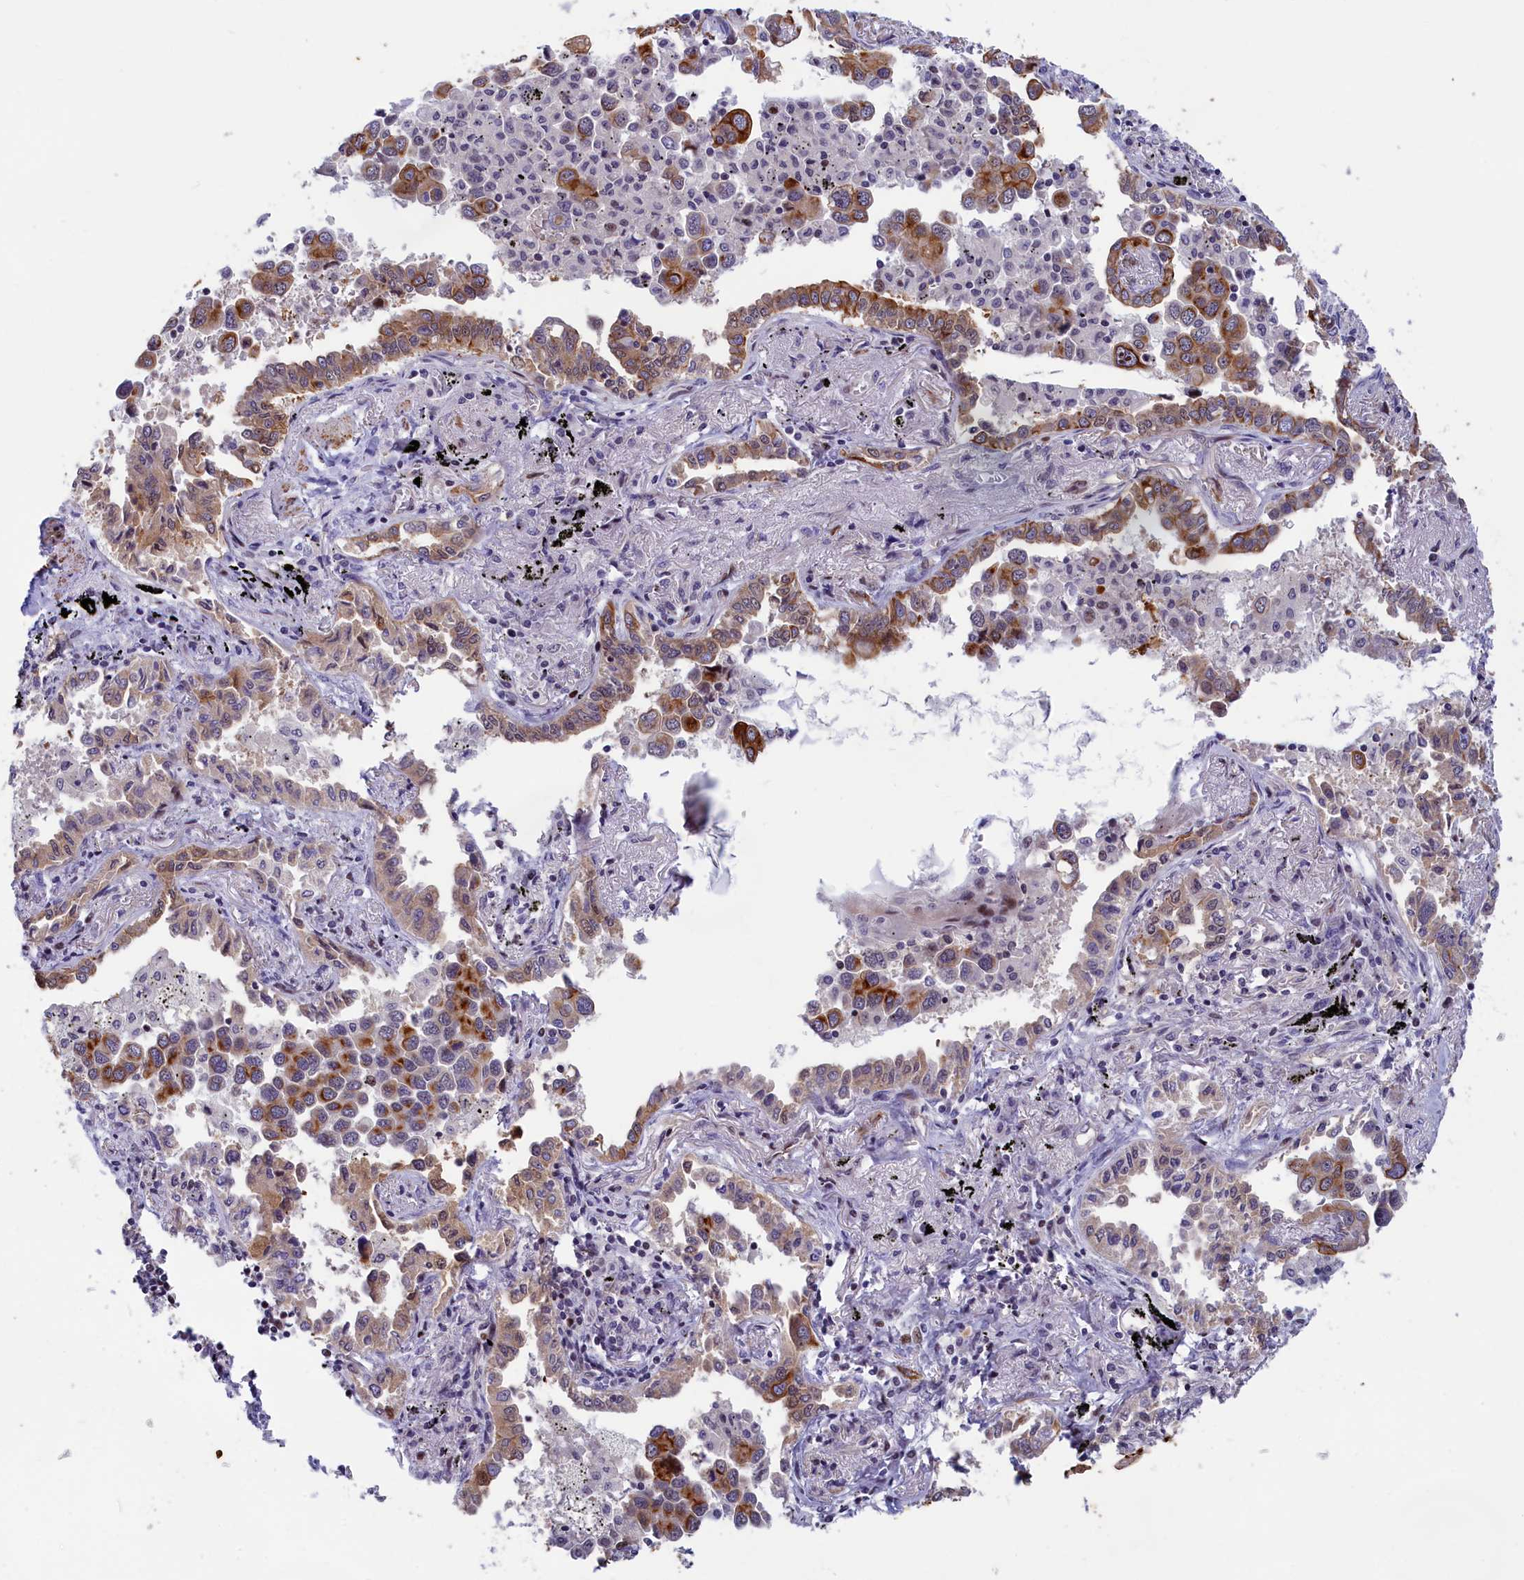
{"staining": {"intensity": "moderate", "quantity": ">75%", "location": "cytoplasmic/membranous"}, "tissue": "lung cancer", "cell_type": "Tumor cells", "image_type": "cancer", "snomed": [{"axis": "morphology", "description": "Adenocarcinoma, NOS"}, {"axis": "topography", "description": "Lung"}], "caption": "IHC of lung cancer (adenocarcinoma) reveals medium levels of moderate cytoplasmic/membranous expression in approximately >75% of tumor cells.", "gene": "ANKRD34B", "patient": {"sex": "male", "age": 67}}